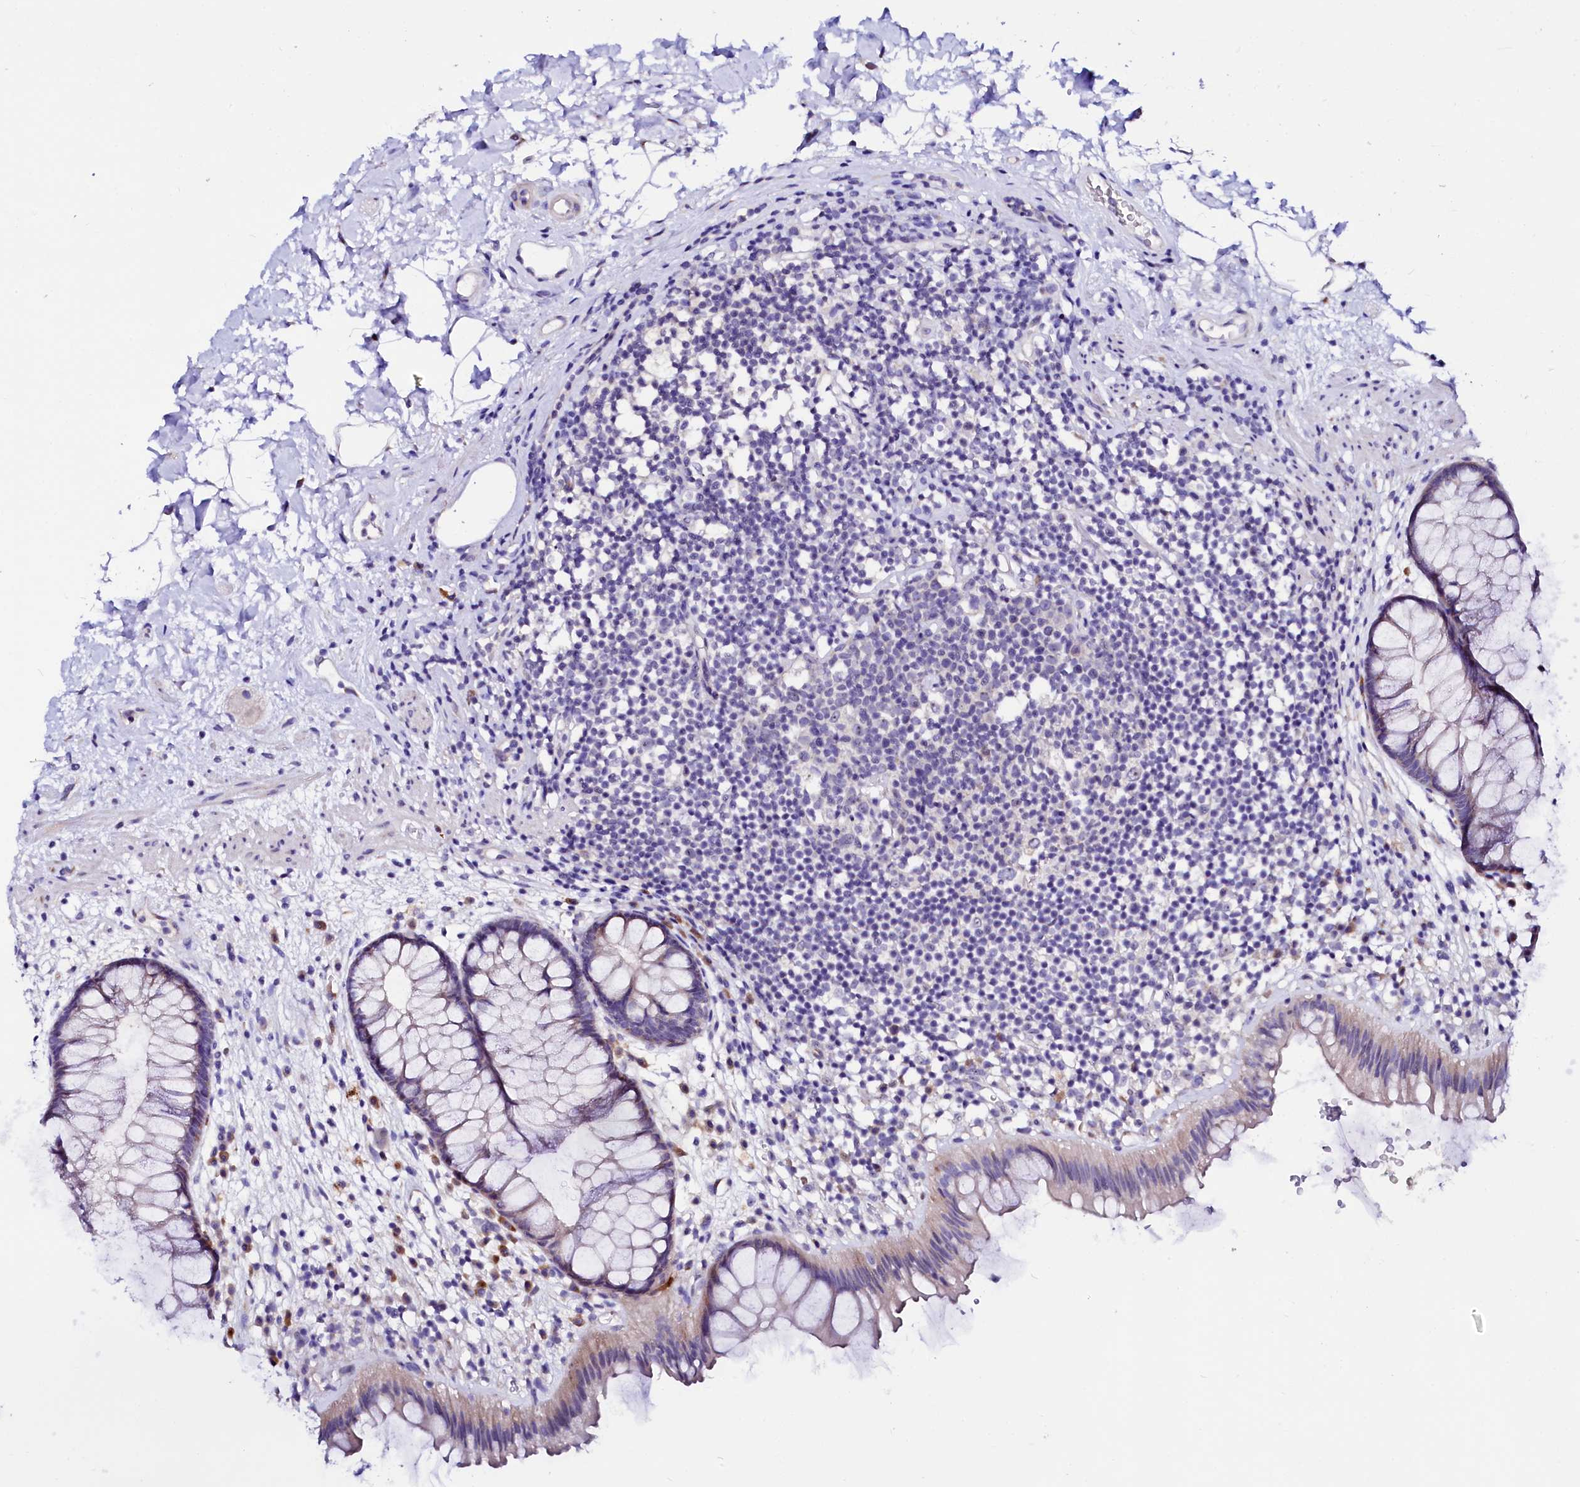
{"staining": {"intensity": "negative", "quantity": "none", "location": "none"}, "tissue": "rectum", "cell_type": "Glandular cells", "image_type": "normal", "snomed": [{"axis": "morphology", "description": "Normal tissue, NOS"}, {"axis": "topography", "description": "Rectum"}], "caption": "Immunohistochemistry (IHC) photomicrograph of normal rectum: human rectum stained with DAB (3,3'-diaminobenzidine) demonstrates no significant protein positivity in glandular cells. (Stains: DAB IHC with hematoxylin counter stain, Microscopy: brightfield microscopy at high magnification).", "gene": "BTBD16", "patient": {"sex": "male", "age": 51}}